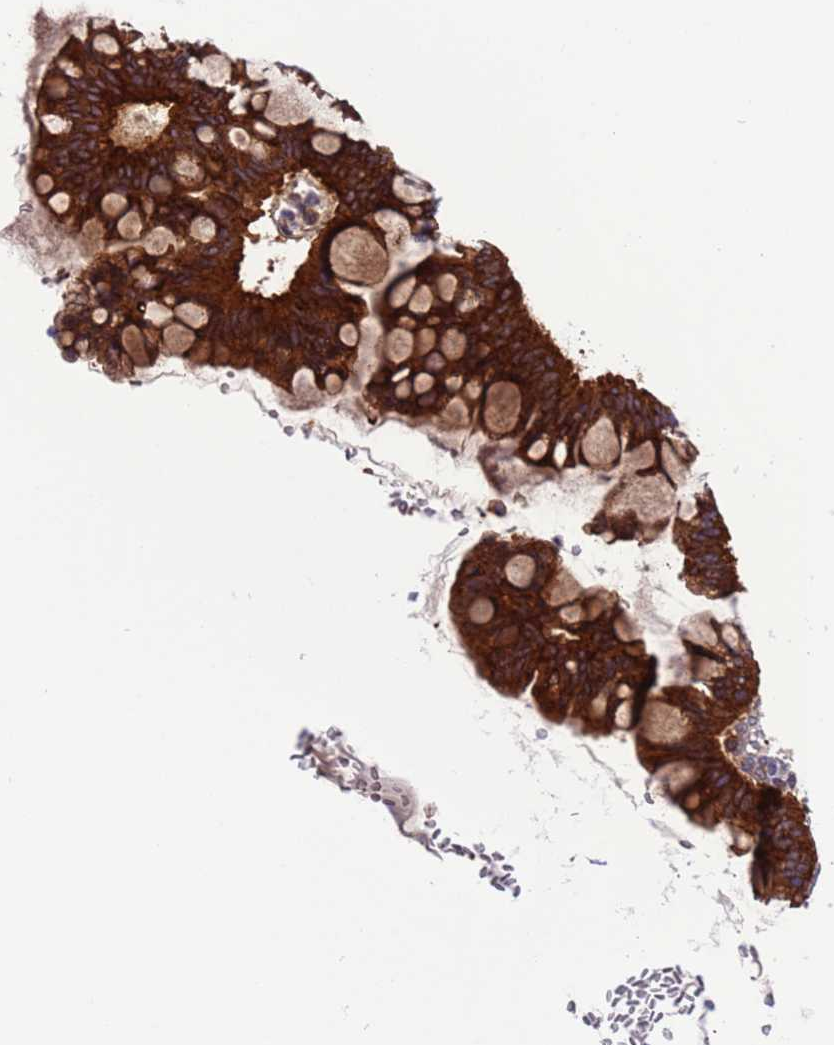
{"staining": {"intensity": "strong", "quantity": ">75%", "location": "cytoplasmic/membranous"}, "tissue": "ovarian cancer", "cell_type": "Tumor cells", "image_type": "cancer", "snomed": [{"axis": "morphology", "description": "Cystadenocarcinoma, mucinous, NOS"}, {"axis": "topography", "description": "Ovary"}], "caption": "Immunohistochemical staining of human mucinous cystadenocarcinoma (ovarian) shows high levels of strong cytoplasmic/membranous protein positivity in approximately >75% of tumor cells.", "gene": "ARHGAP12", "patient": {"sex": "female", "age": 73}}